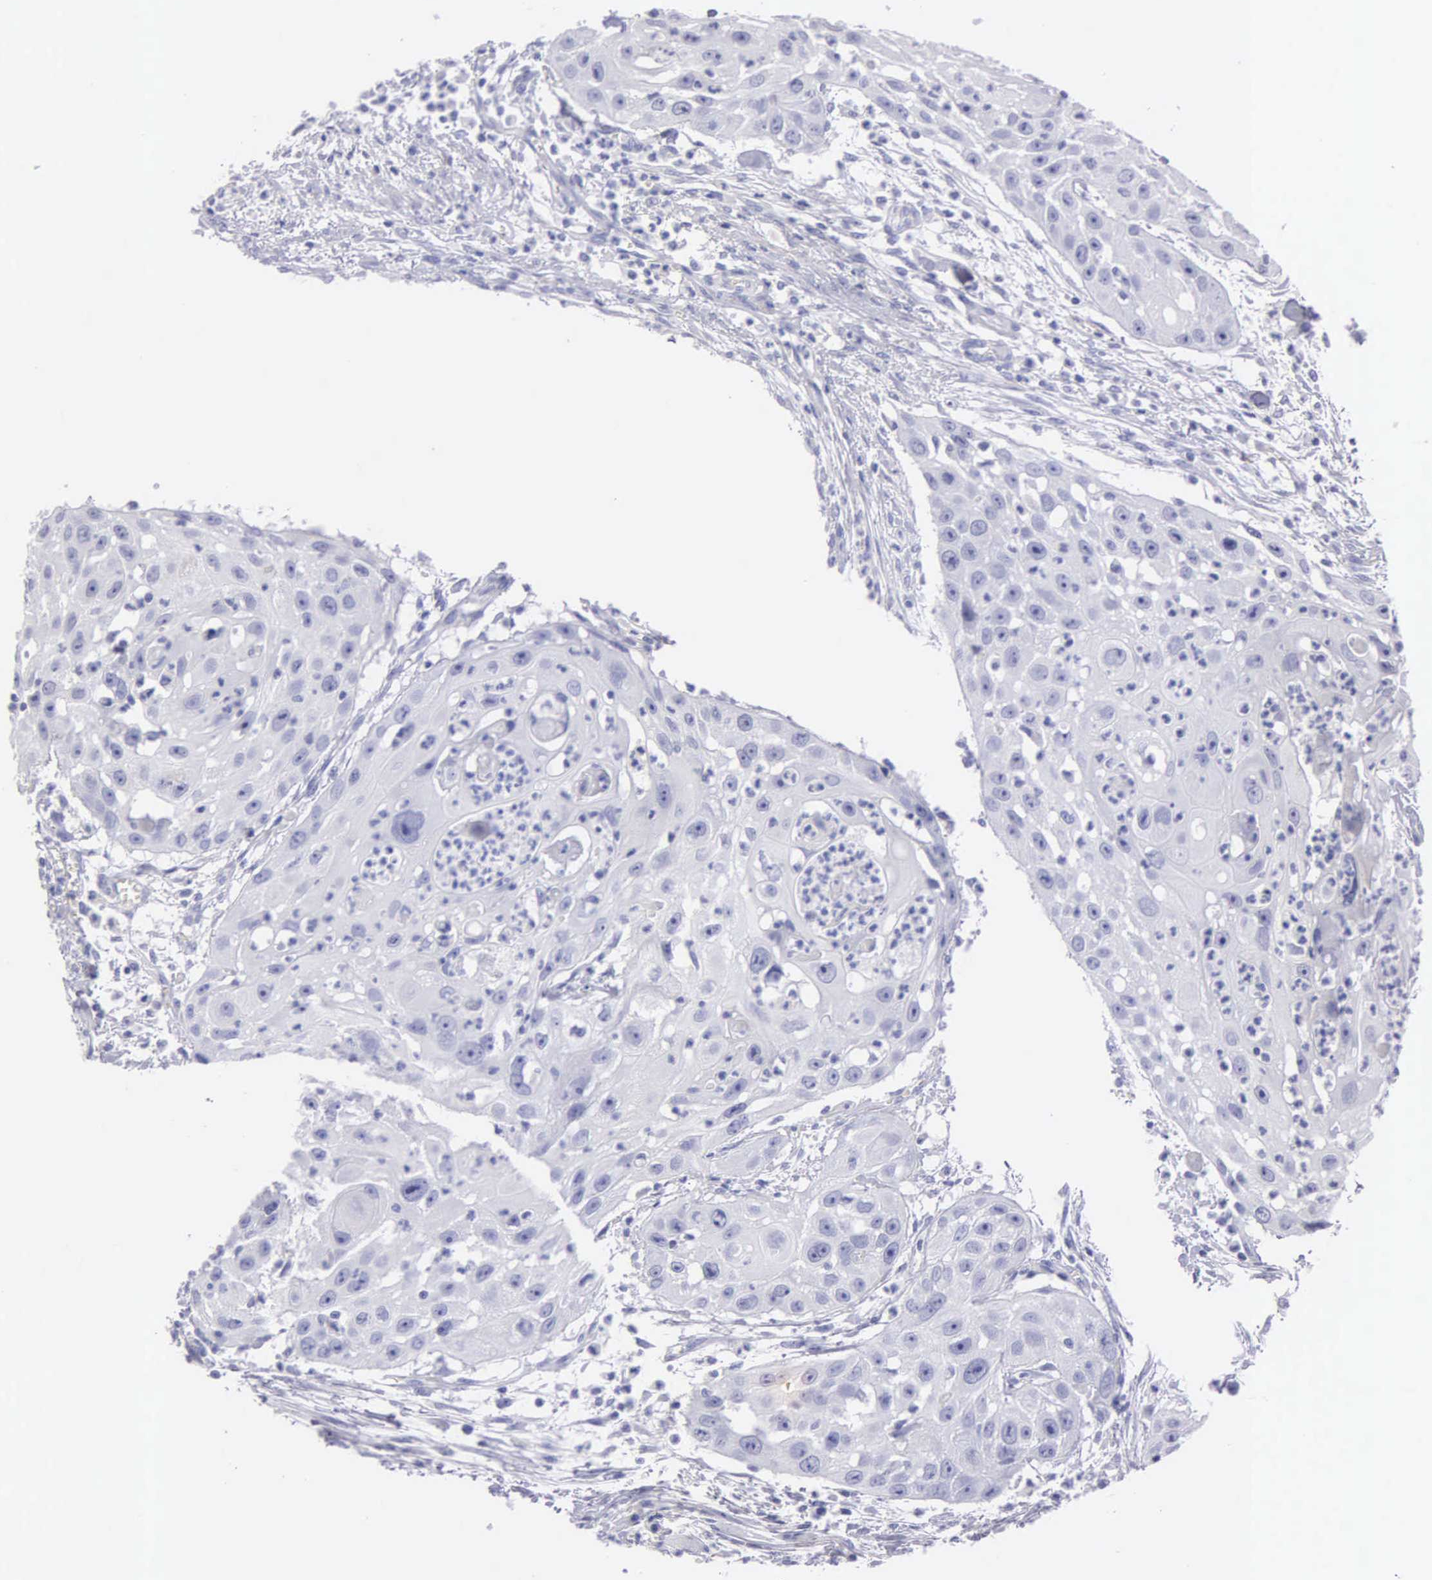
{"staining": {"intensity": "negative", "quantity": "none", "location": "none"}, "tissue": "head and neck cancer", "cell_type": "Tumor cells", "image_type": "cancer", "snomed": [{"axis": "morphology", "description": "Squamous cell carcinoma, NOS"}, {"axis": "topography", "description": "Head-Neck"}], "caption": "Tumor cells are negative for protein expression in human head and neck cancer.", "gene": "FBLN5", "patient": {"sex": "male", "age": 64}}